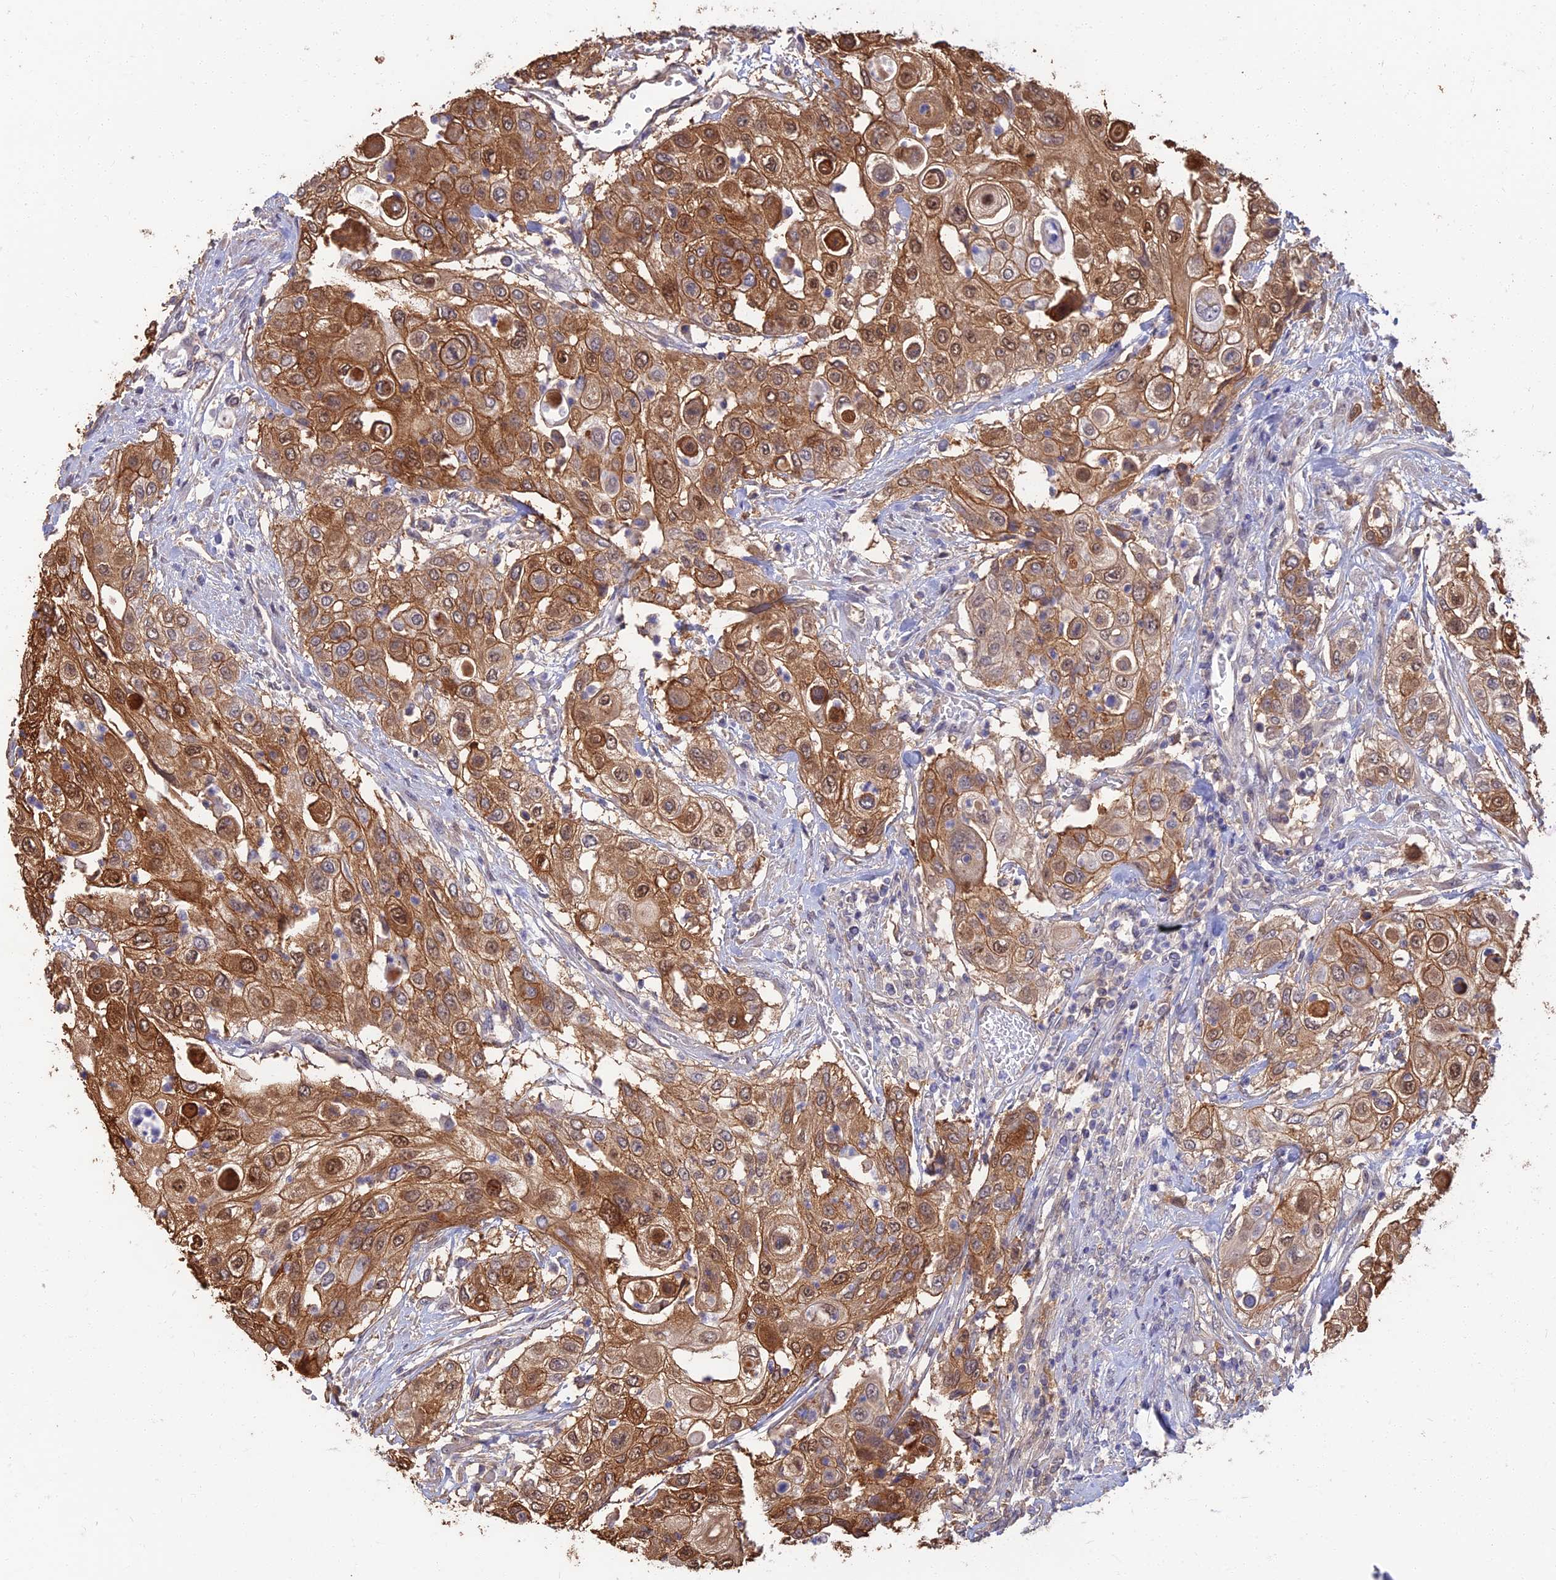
{"staining": {"intensity": "strong", "quantity": ">75%", "location": "cytoplasmic/membranous,nuclear"}, "tissue": "urothelial cancer", "cell_type": "Tumor cells", "image_type": "cancer", "snomed": [{"axis": "morphology", "description": "Urothelial carcinoma, High grade"}, {"axis": "topography", "description": "Urinary bladder"}], "caption": "Urothelial cancer stained with a protein marker reveals strong staining in tumor cells.", "gene": "LRRN3", "patient": {"sex": "female", "age": 79}}